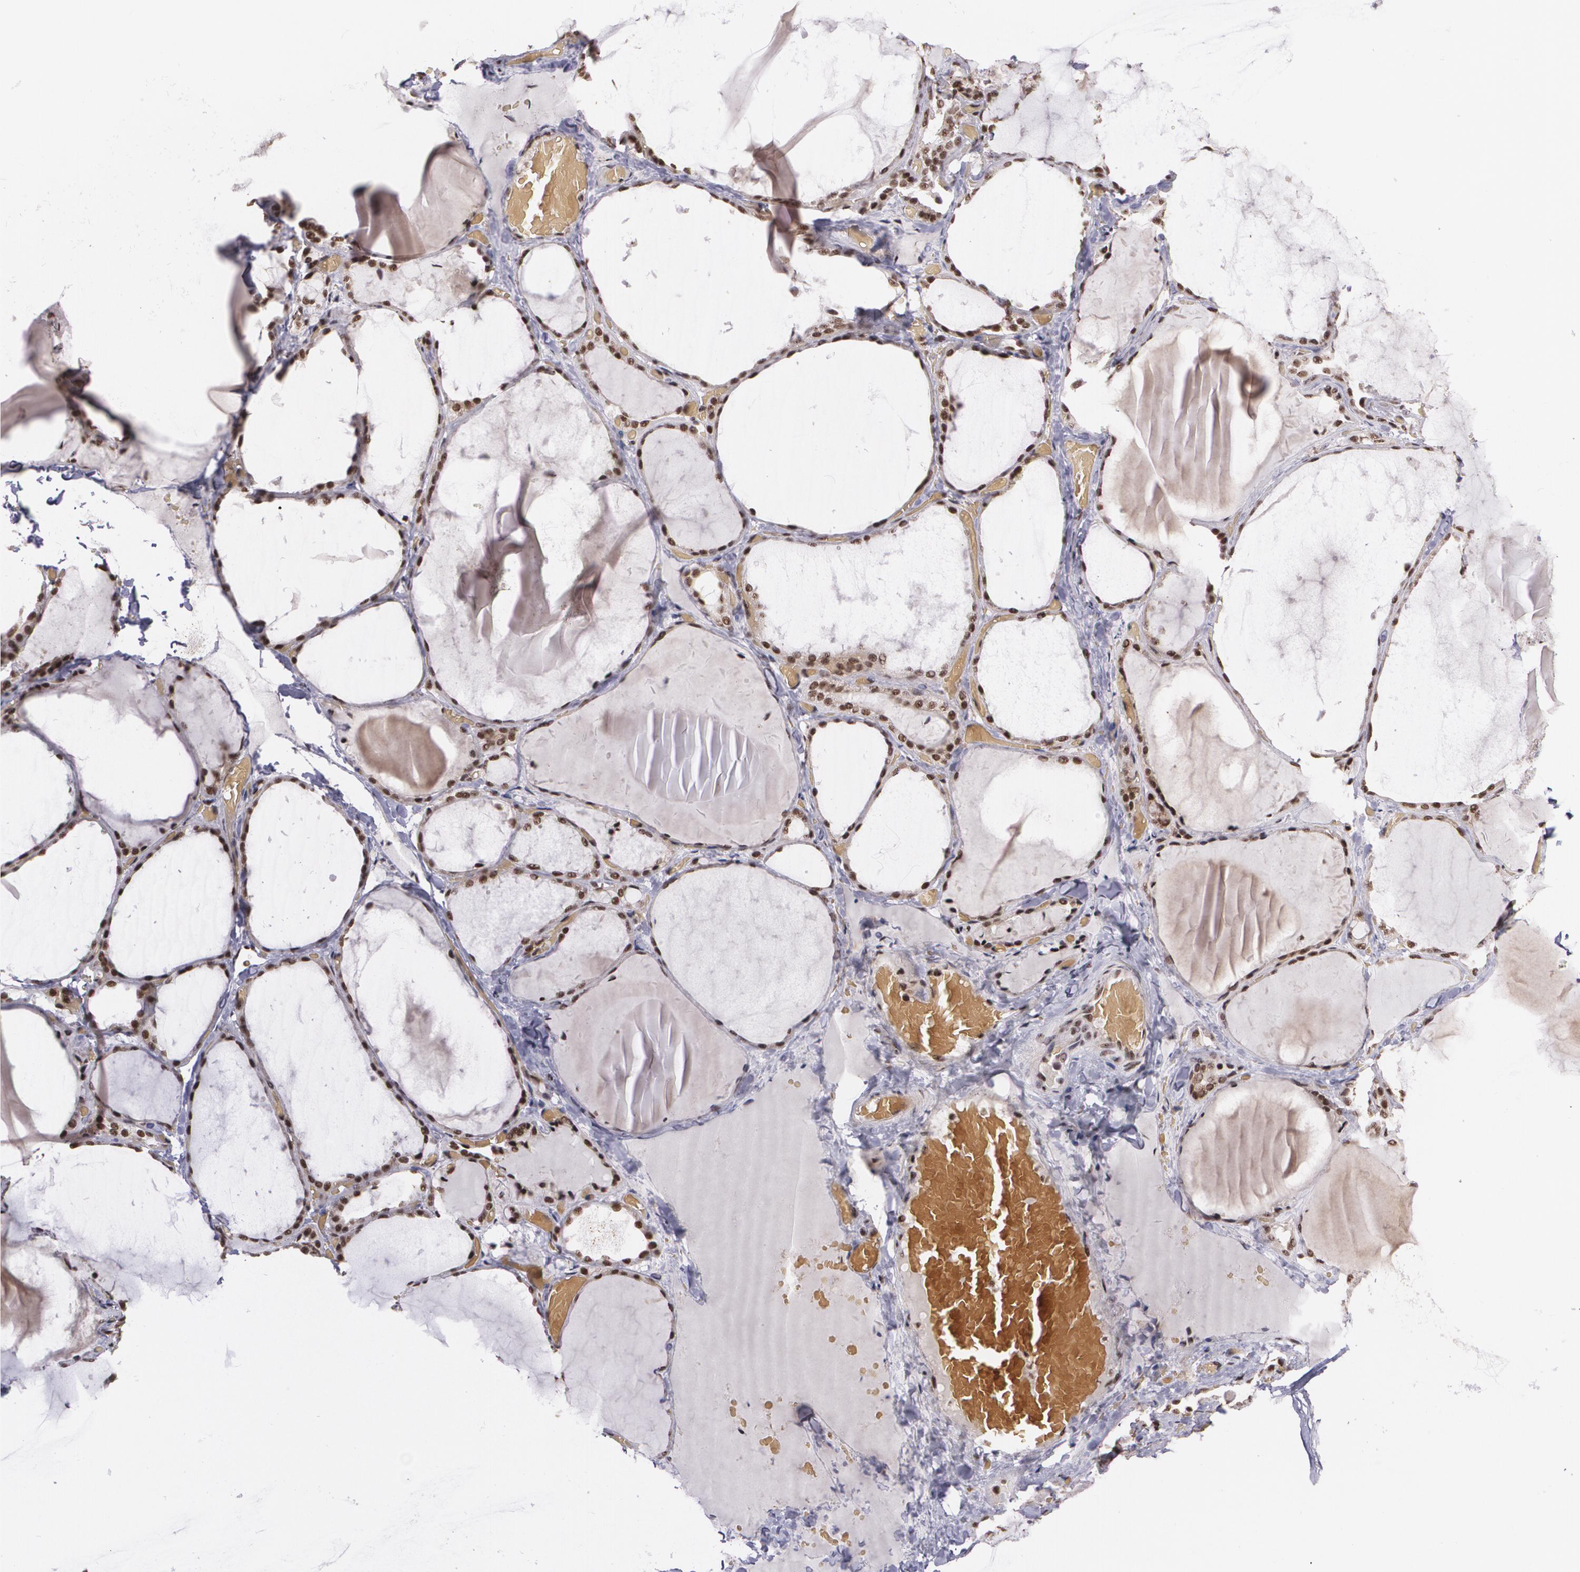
{"staining": {"intensity": "moderate", "quantity": ">75%", "location": "cytoplasmic/membranous,nuclear"}, "tissue": "thyroid gland", "cell_type": "Glandular cells", "image_type": "normal", "snomed": [{"axis": "morphology", "description": "Normal tissue, NOS"}, {"axis": "topography", "description": "Thyroid gland"}], "caption": "An IHC image of unremarkable tissue is shown. Protein staining in brown shows moderate cytoplasmic/membranous,nuclear positivity in thyroid gland within glandular cells.", "gene": "C6orf15", "patient": {"sex": "female", "age": 22}}